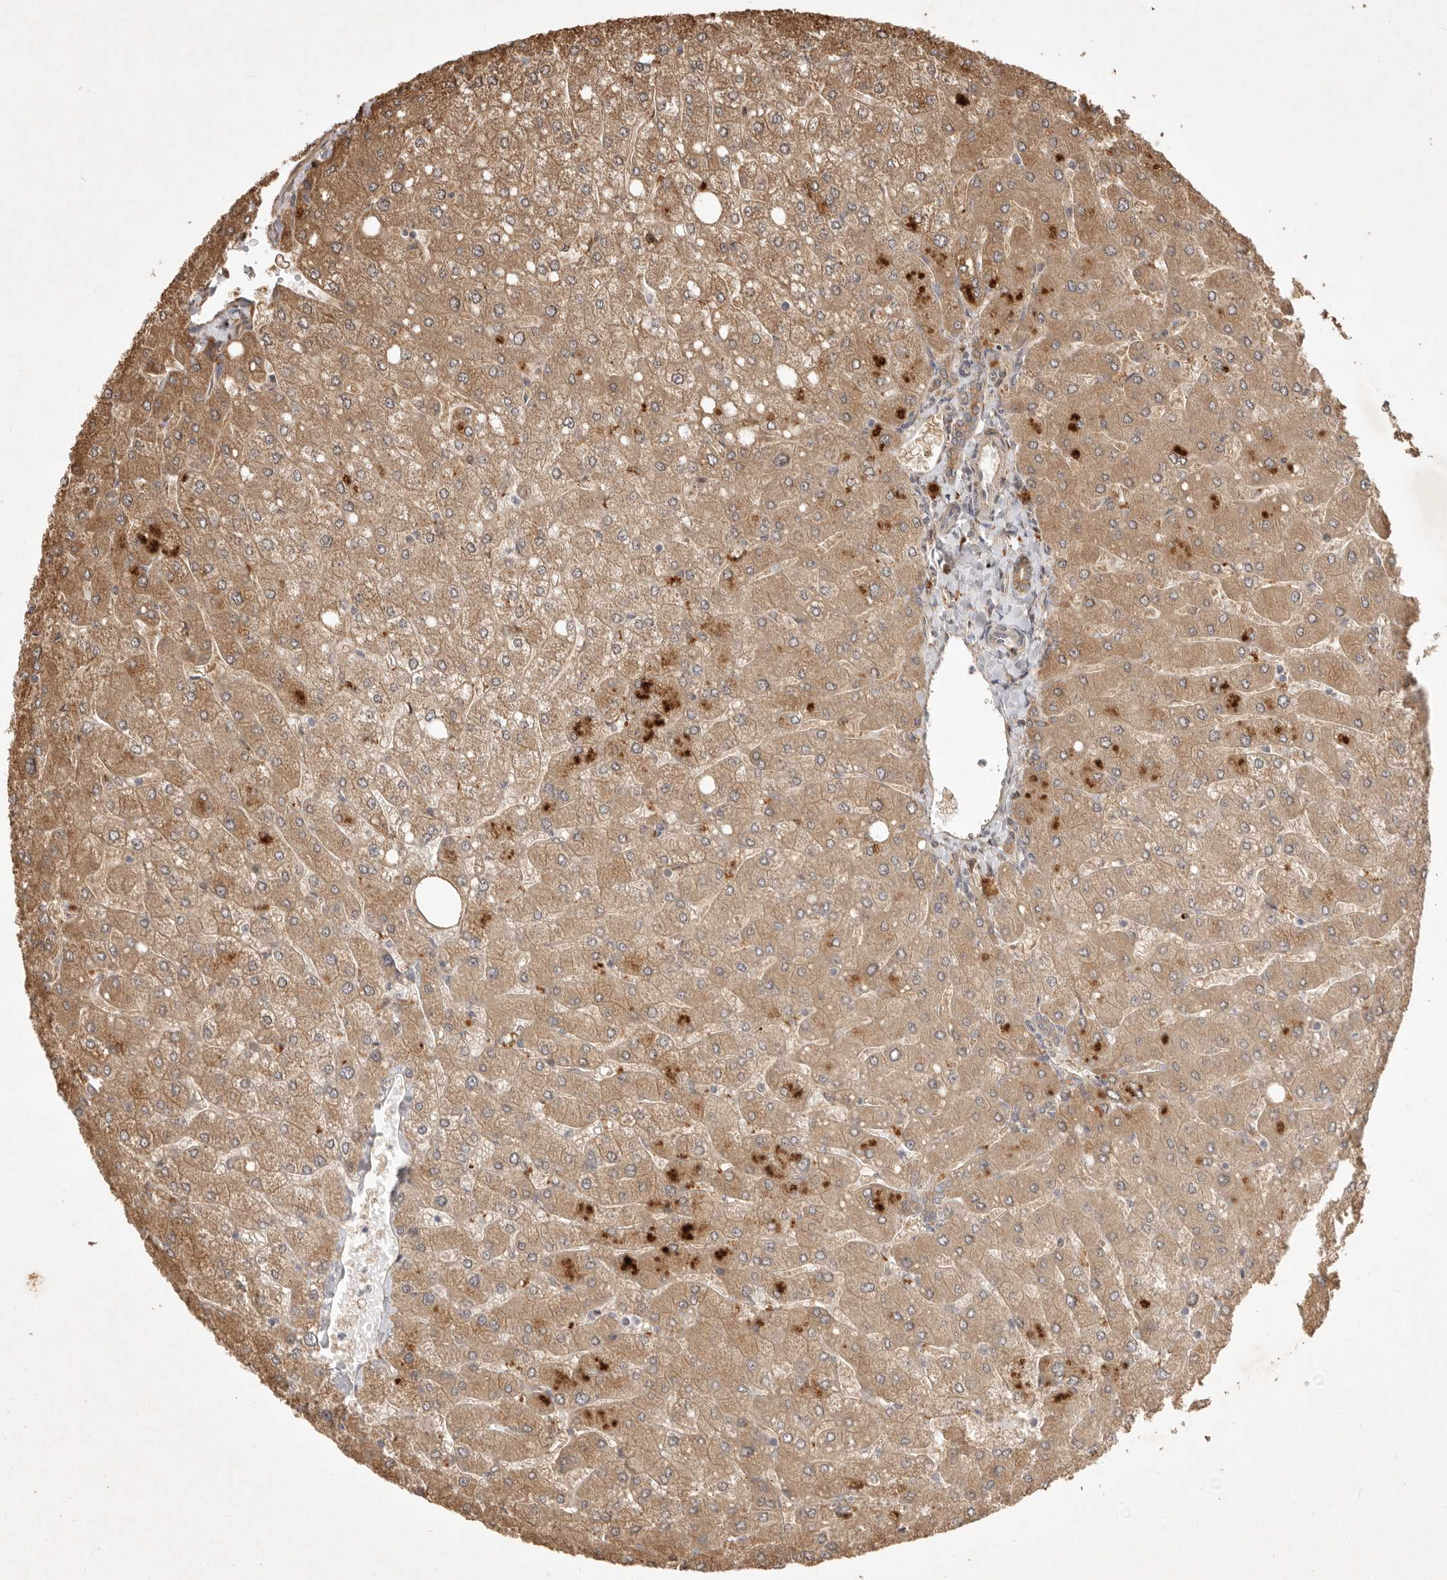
{"staining": {"intensity": "moderate", "quantity": ">75%", "location": "cytoplasmic/membranous"}, "tissue": "liver", "cell_type": "Cholangiocytes", "image_type": "normal", "snomed": [{"axis": "morphology", "description": "Normal tissue, NOS"}, {"axis": "topography", "description": "Liver"}], "caption": "DAB immunohistochemical staining of normal liver reveals moderate cytoplasmic/membranous protein positivity in about >75% of cholangiocytes.", "gene": "DPH7", "patient": {"sex": "male", "age": 55}}